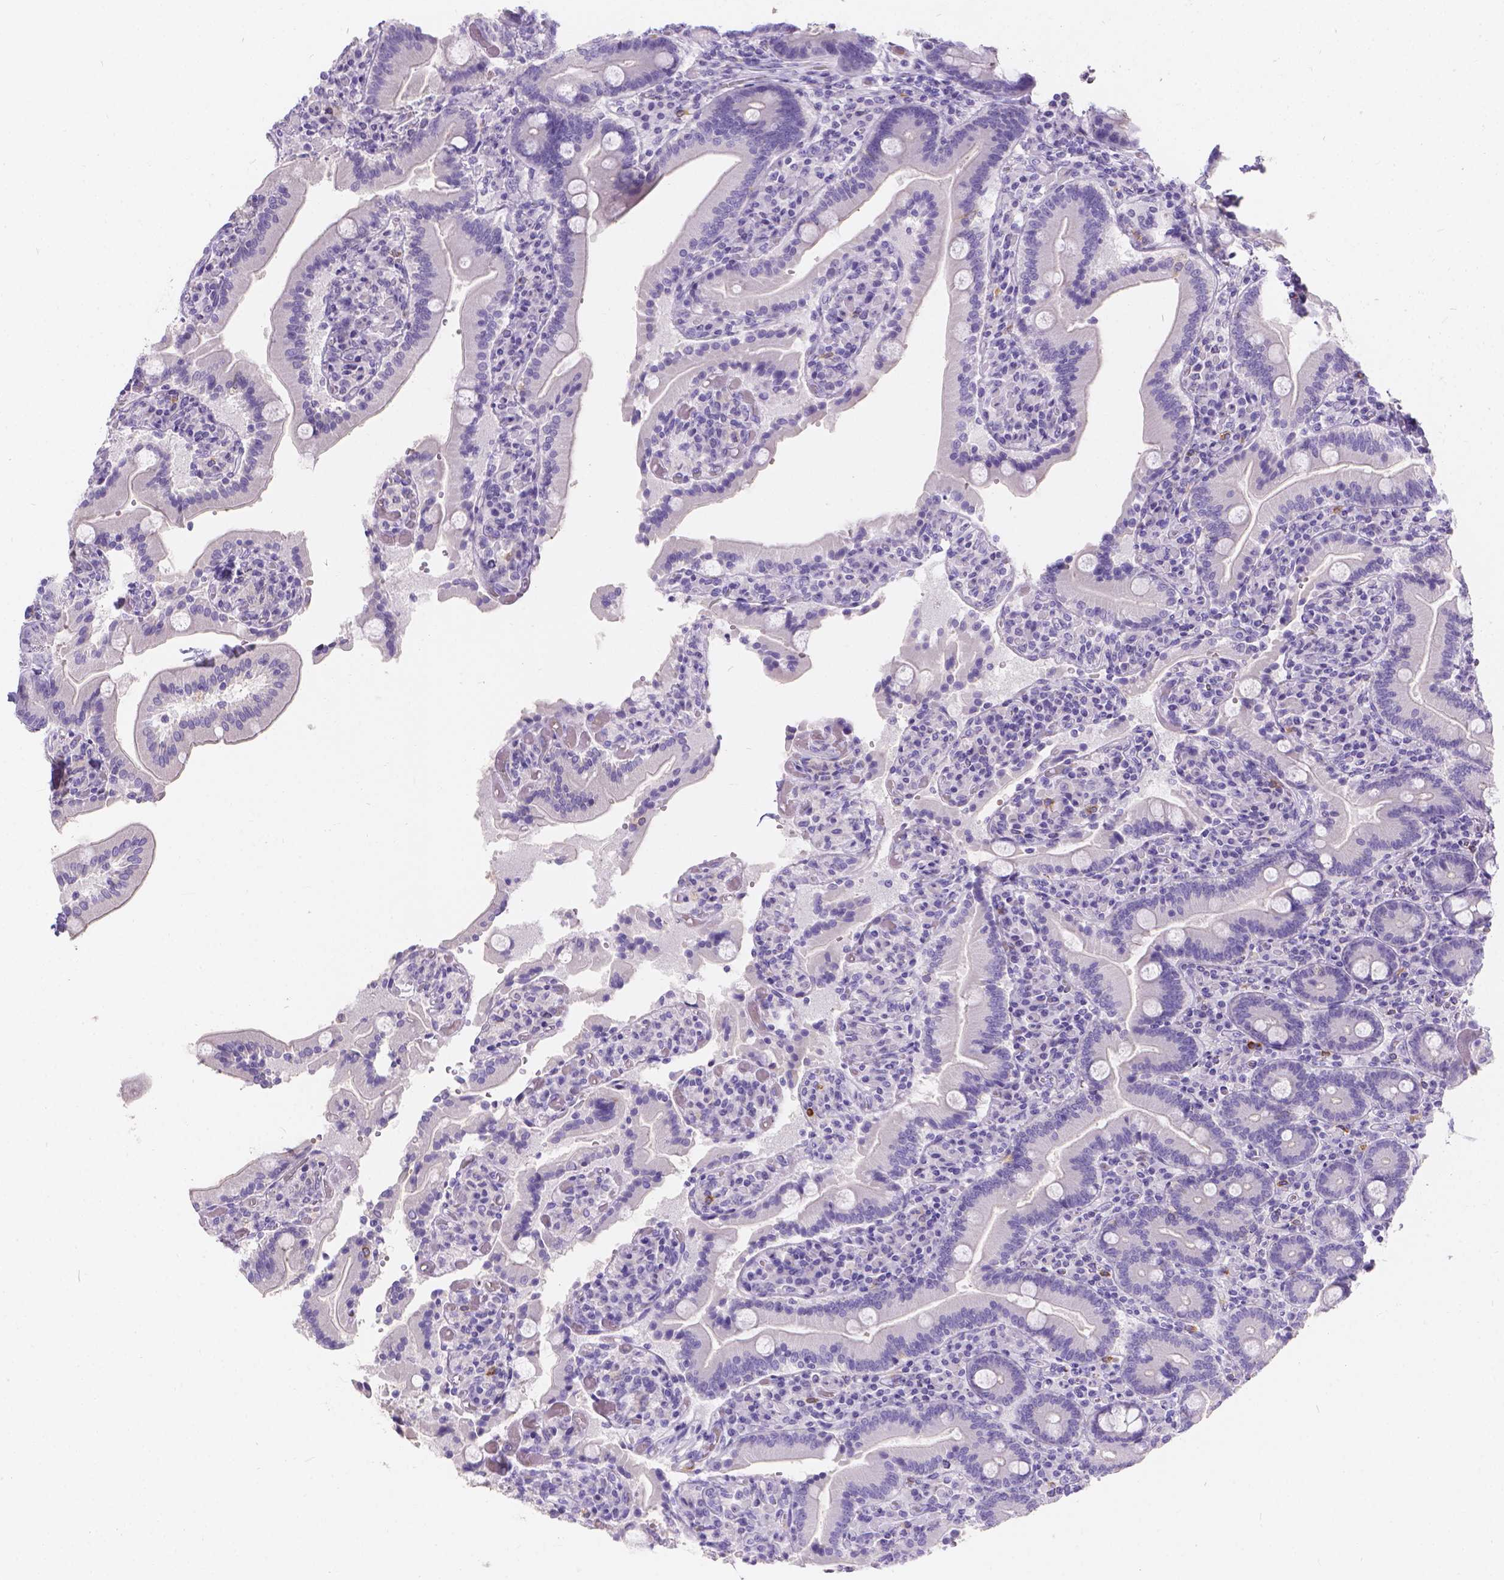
{"staining": {"intensity": "negative", "quantity": "none", "location": "none"}, "tissue": "duodenum", "cell_type": "Glandular cells", "image_type": "normal", "snomed": [{"axis": "morphology", "description": "Normal tissue, NOS"}, {"axis": "topography", "description": "Duodenum"}], "caption": "Protein analysis of benign duodenum shows no significant expression in glandular cells.", "gene": "GNRHR", "patient": {"sex": "female", "age": 62}}